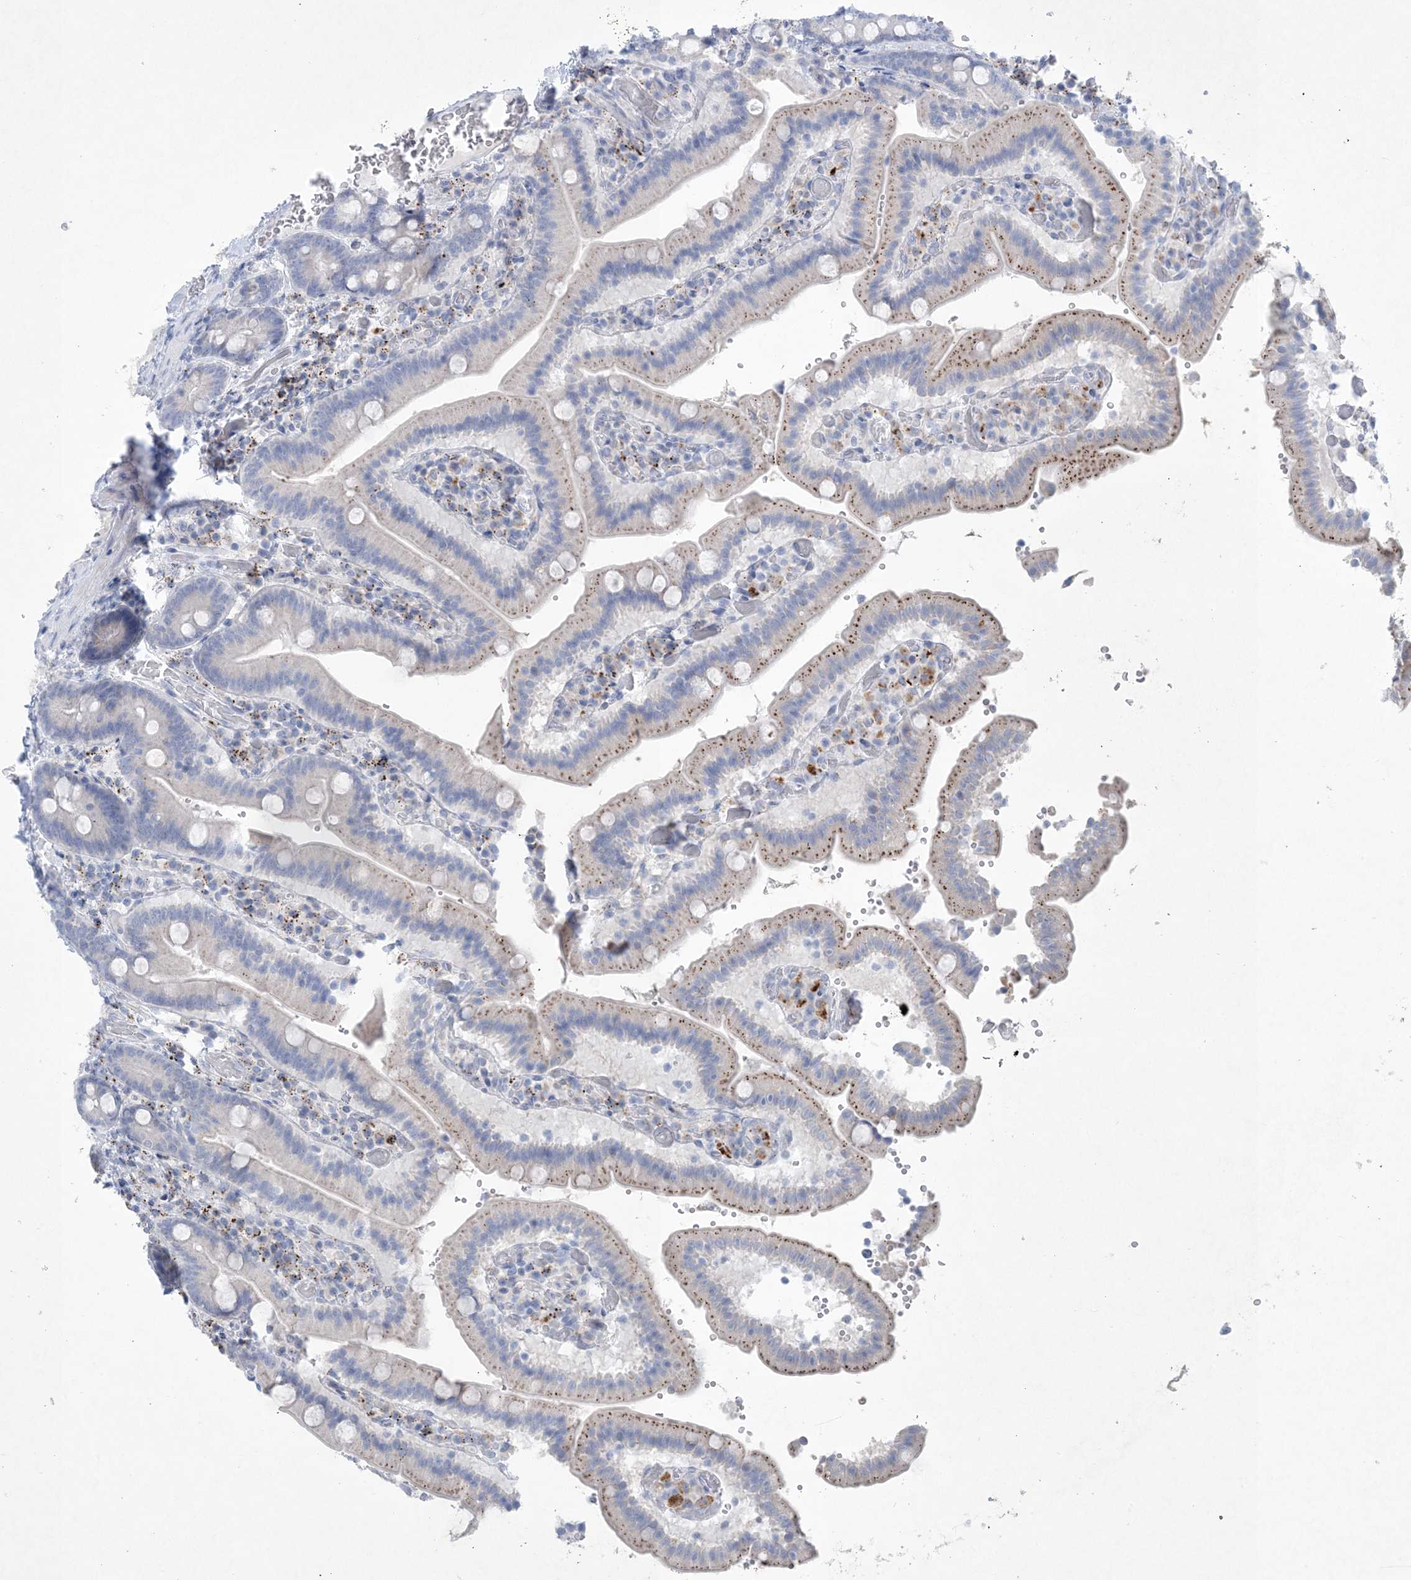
{"staining": {"intensity": "moderate", "quantity": "<25%", "location": "cytoplasmic/membranous"}, "tissue": "duodenum", "cell_type": "Glandular cells", "image_type": "normal", "snomed": [{"axis": "morphology", "description": "Normal tissue, NOS"}, {"axis": "topography", "description": "Duodenum"}], "caption": "An image of human duodenum stained for a protein exhibits moderate cytoplasmic/membranous brown staining in glandular cells.", "gene": "GABRG1", "patient": {"sex": "female", "age": 62}}